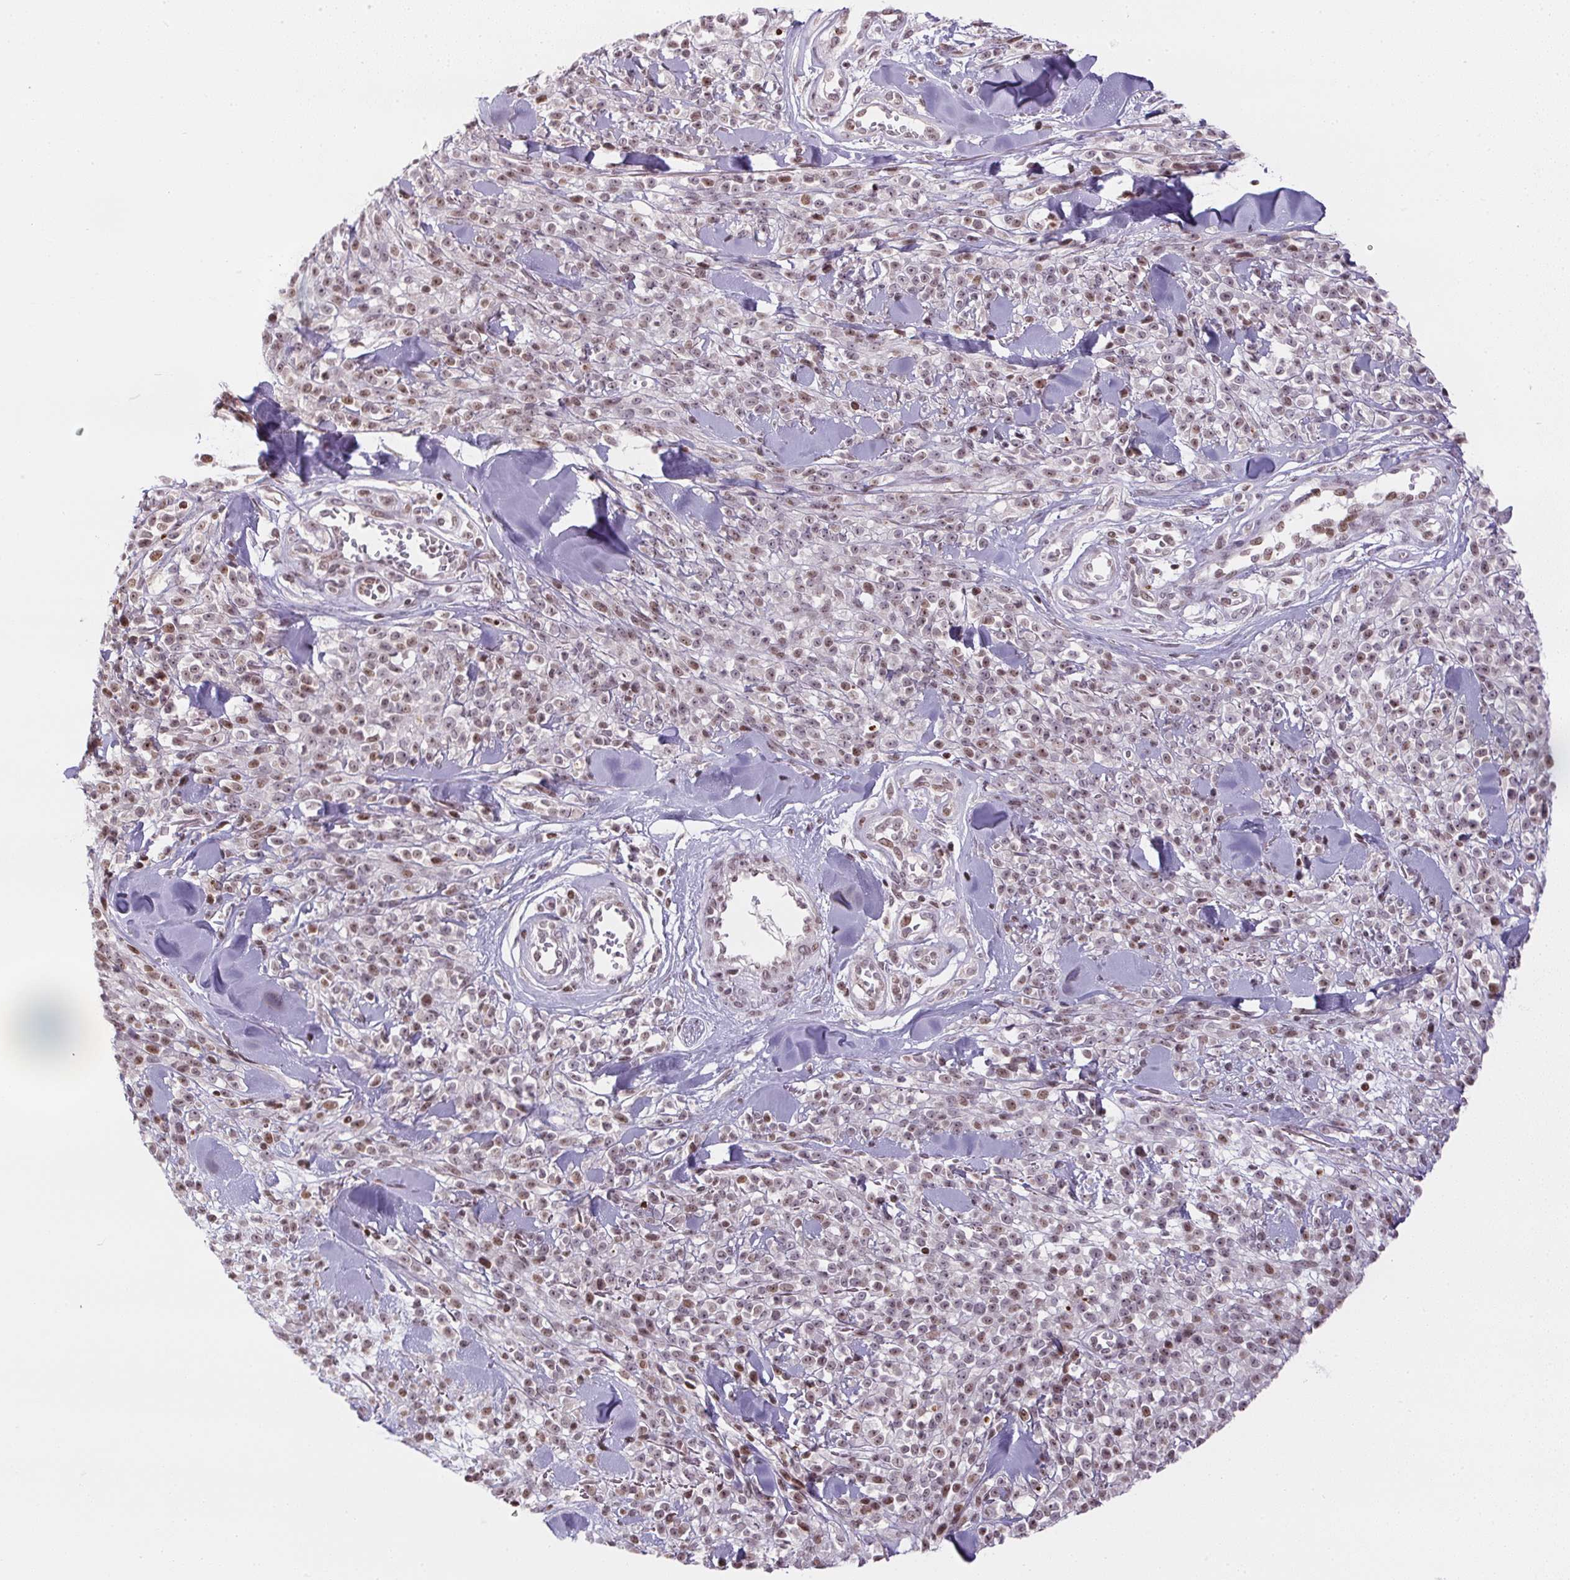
{"staining": {"intensity": "weak", "quantity": "25%-75%", "location": "nuclear"}, "tissue": "melanoma", "cell_type": "Tumor cells", "image_type": "cancer", "snomed": [{"axis": "morphology", "description": "Malignant melanoma, NOS"}, {"axis": "topography", "description": "Skin"}, {"axis": "topography", "description": "Skin of trunk"}], "caption": "Brown immunohistochemical staining in melanoma shows weak nuclear expression in about 25%-75% of tumor cells.", "gene": "RNF181", "patient": {"sex": "male", "age": 74}}